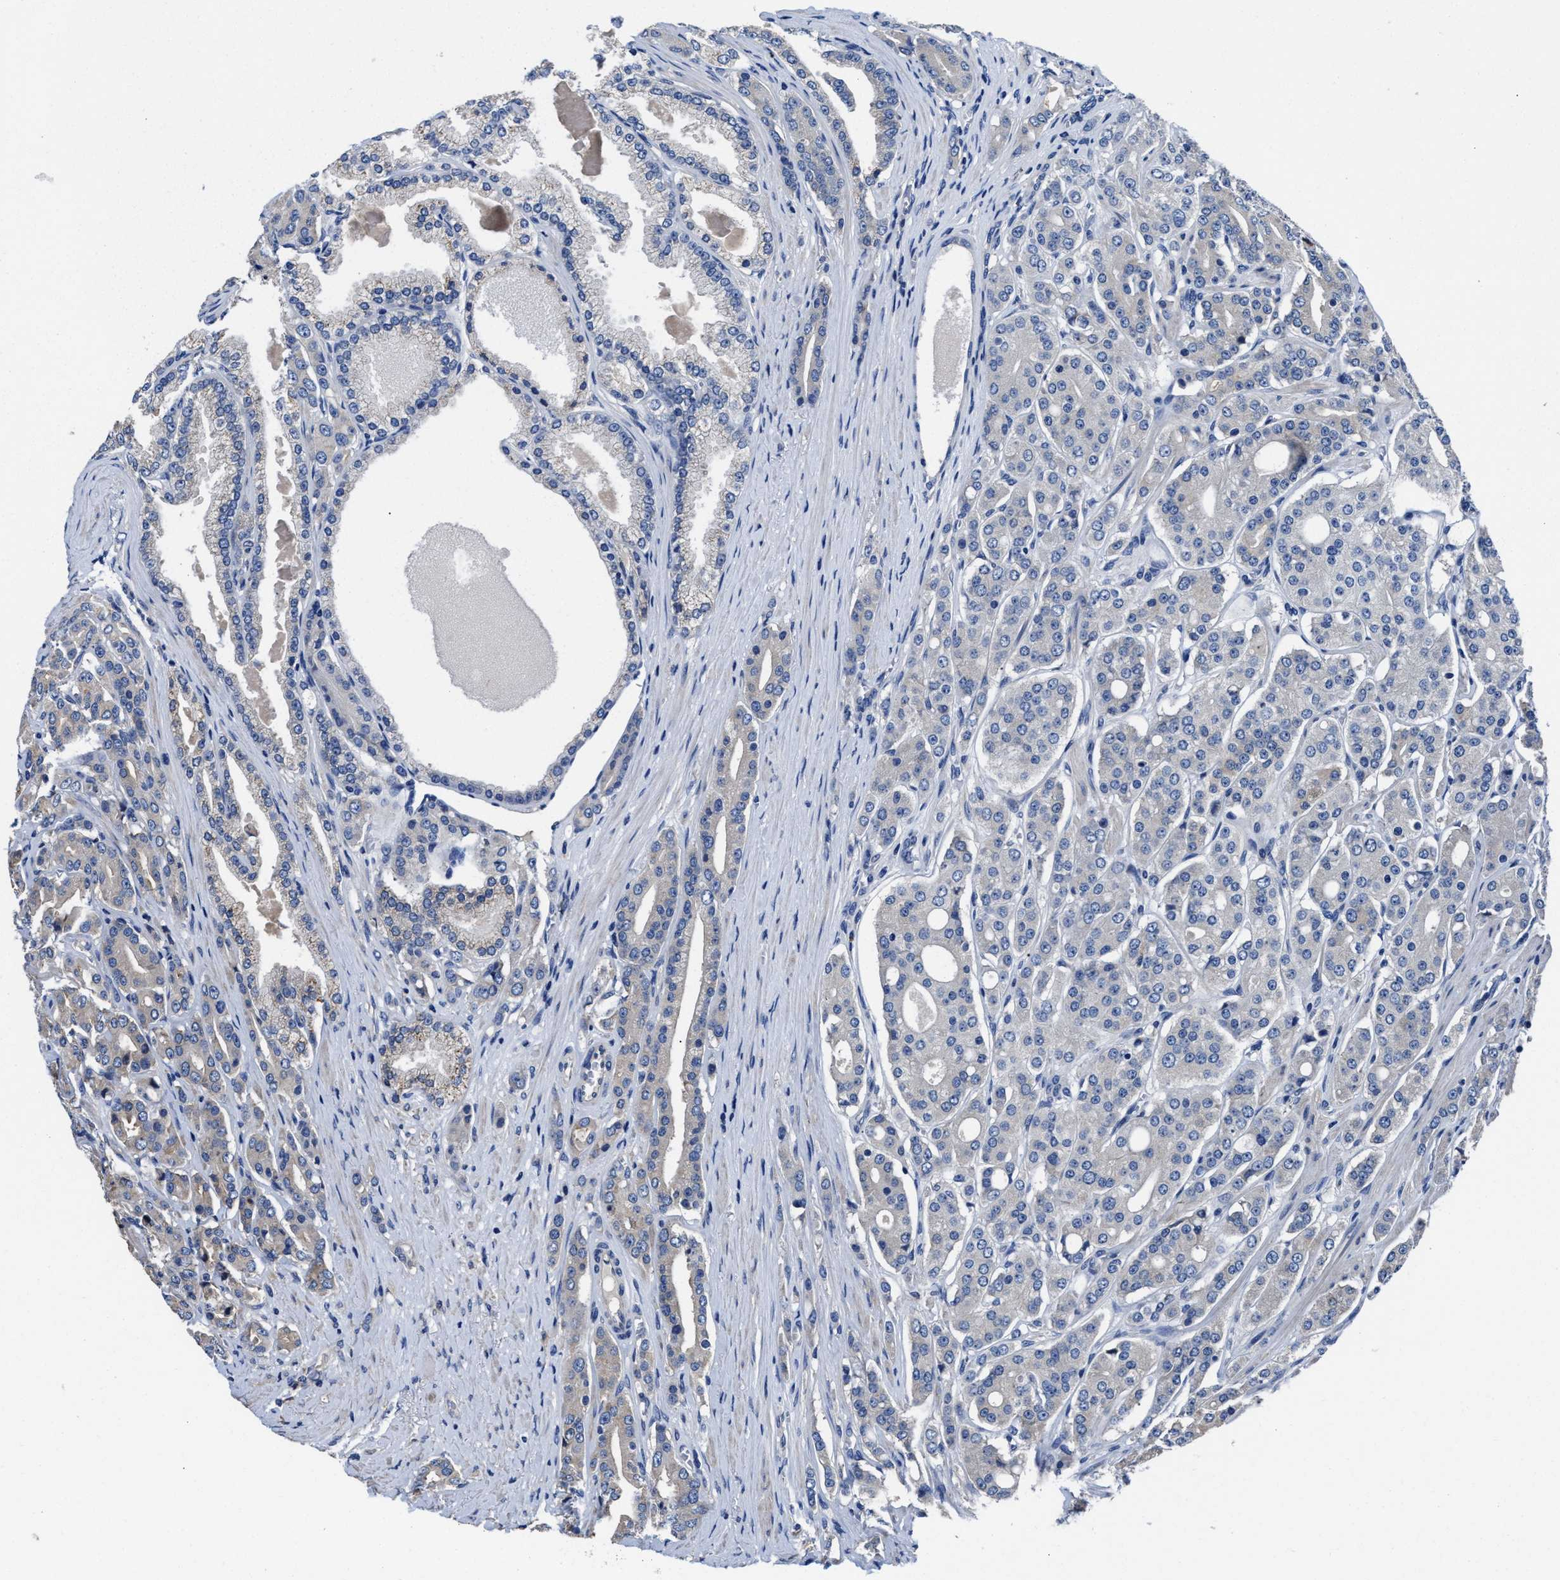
{"staining": {"intensity": "negative", "quantity": "none", "location": "none"}, "tissue": "prostate cancer", "cell_type": "Tumor cells", "image_type": "cancer", "snomed": [{"axis": "morphology", "description": "Adenocarcinoma, High grade"}, {"axis": "topography", "description": "Prostate"}], "caption": "Image shows no significant protein staining in tumor cells of prostate cancer (high-grade adenocarcinoma).", "gene": "SRPK2", "patient": {"sex": "male", "age": 71}}